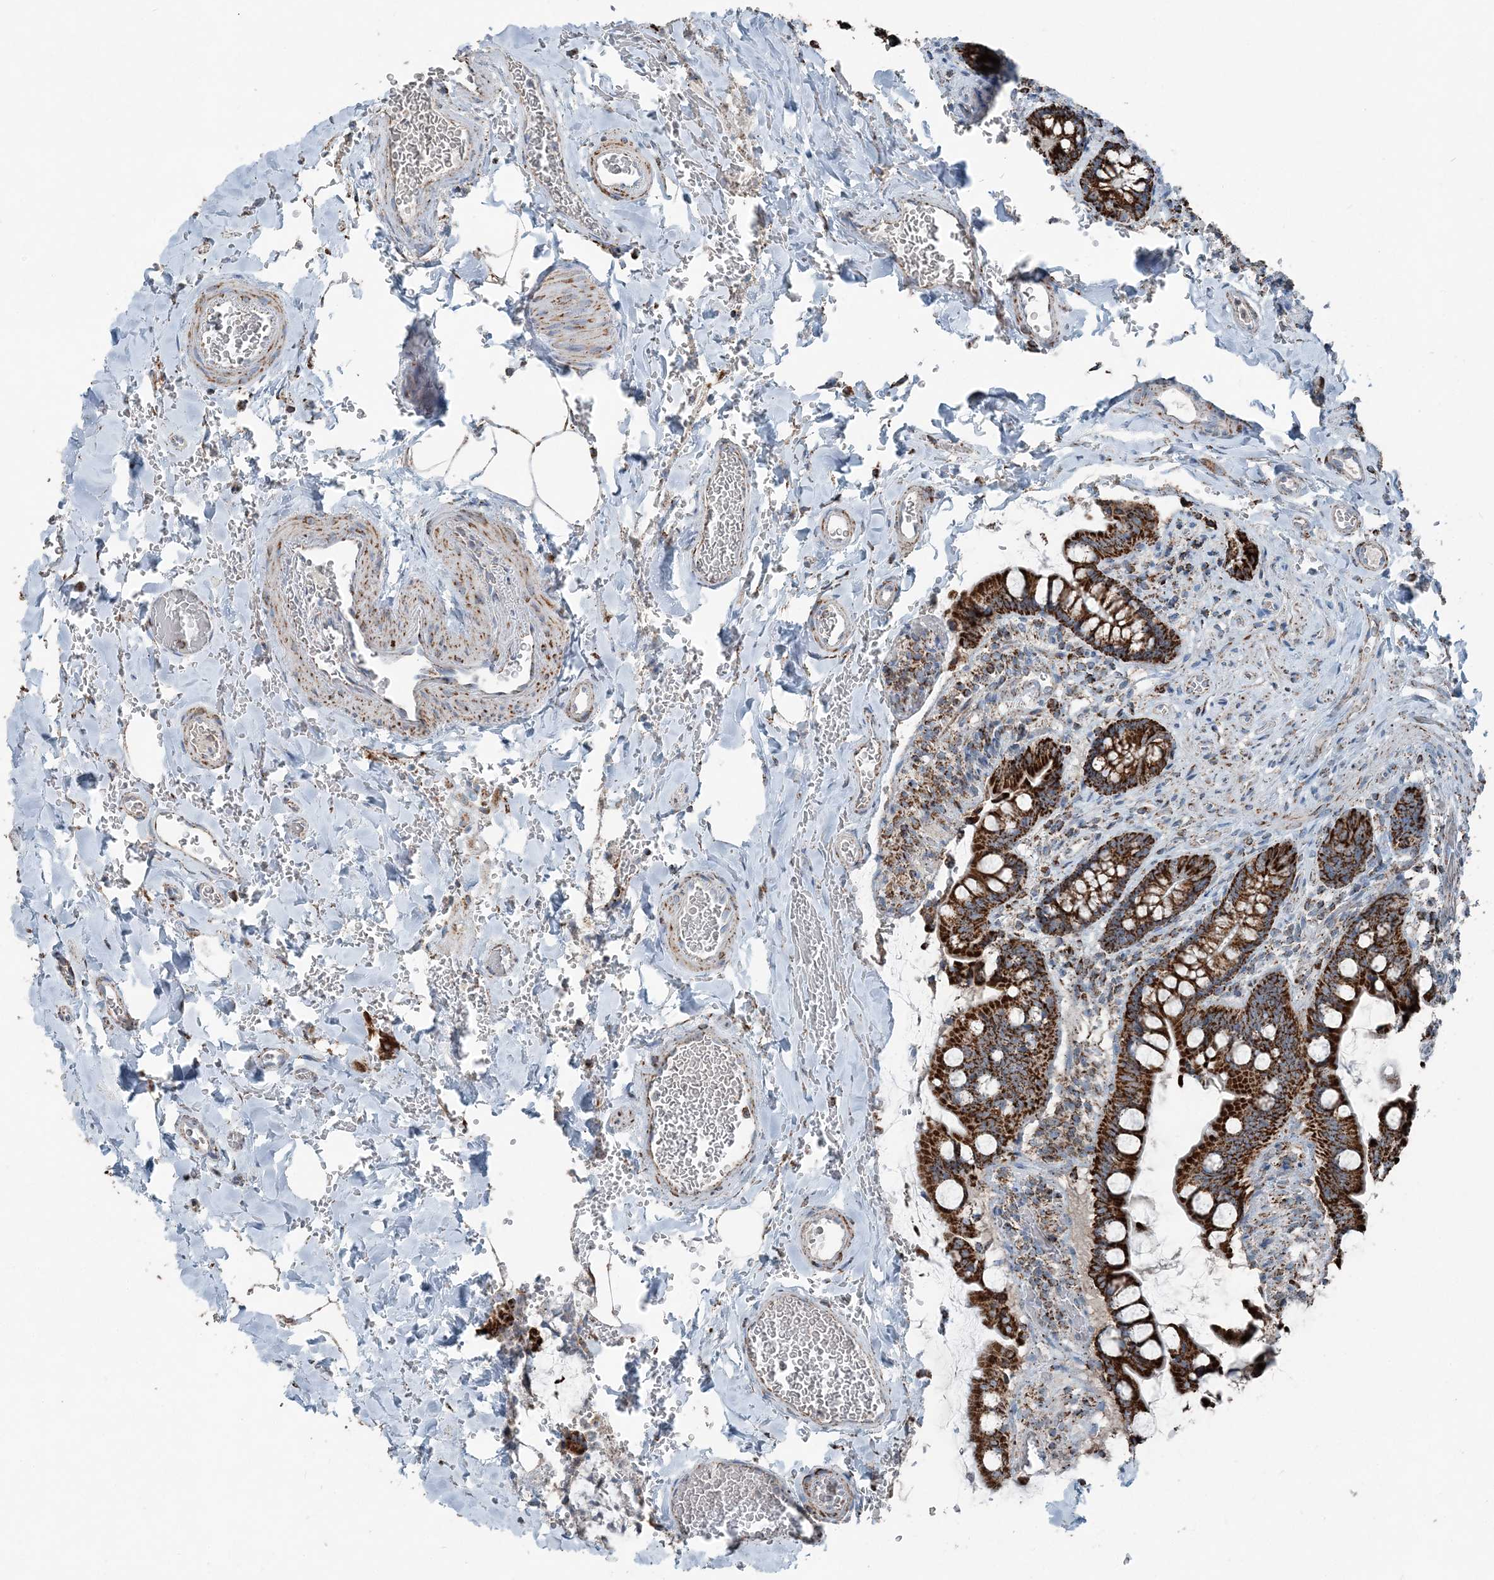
{"staining": {"intensity": "strong", "quantity": ">75%", "location": "cytoplasmic/membranous"}, "tissue": "small intestine", "cell_type": "Glandular cells", "image_type": "normal", "snomed": [{"axis": "morphology", "description": "Normal tissue, NOS"}, {"axis": "topography", "description": "Small intestine"}], "caption": "Protein expression analysis of normal small intestine demonstrates strong cytoplasmic/membranous positivity in about >75% of glandular cells.", "gene": "SUCLG1", "patient": {"sex": "male", "age": 52}}